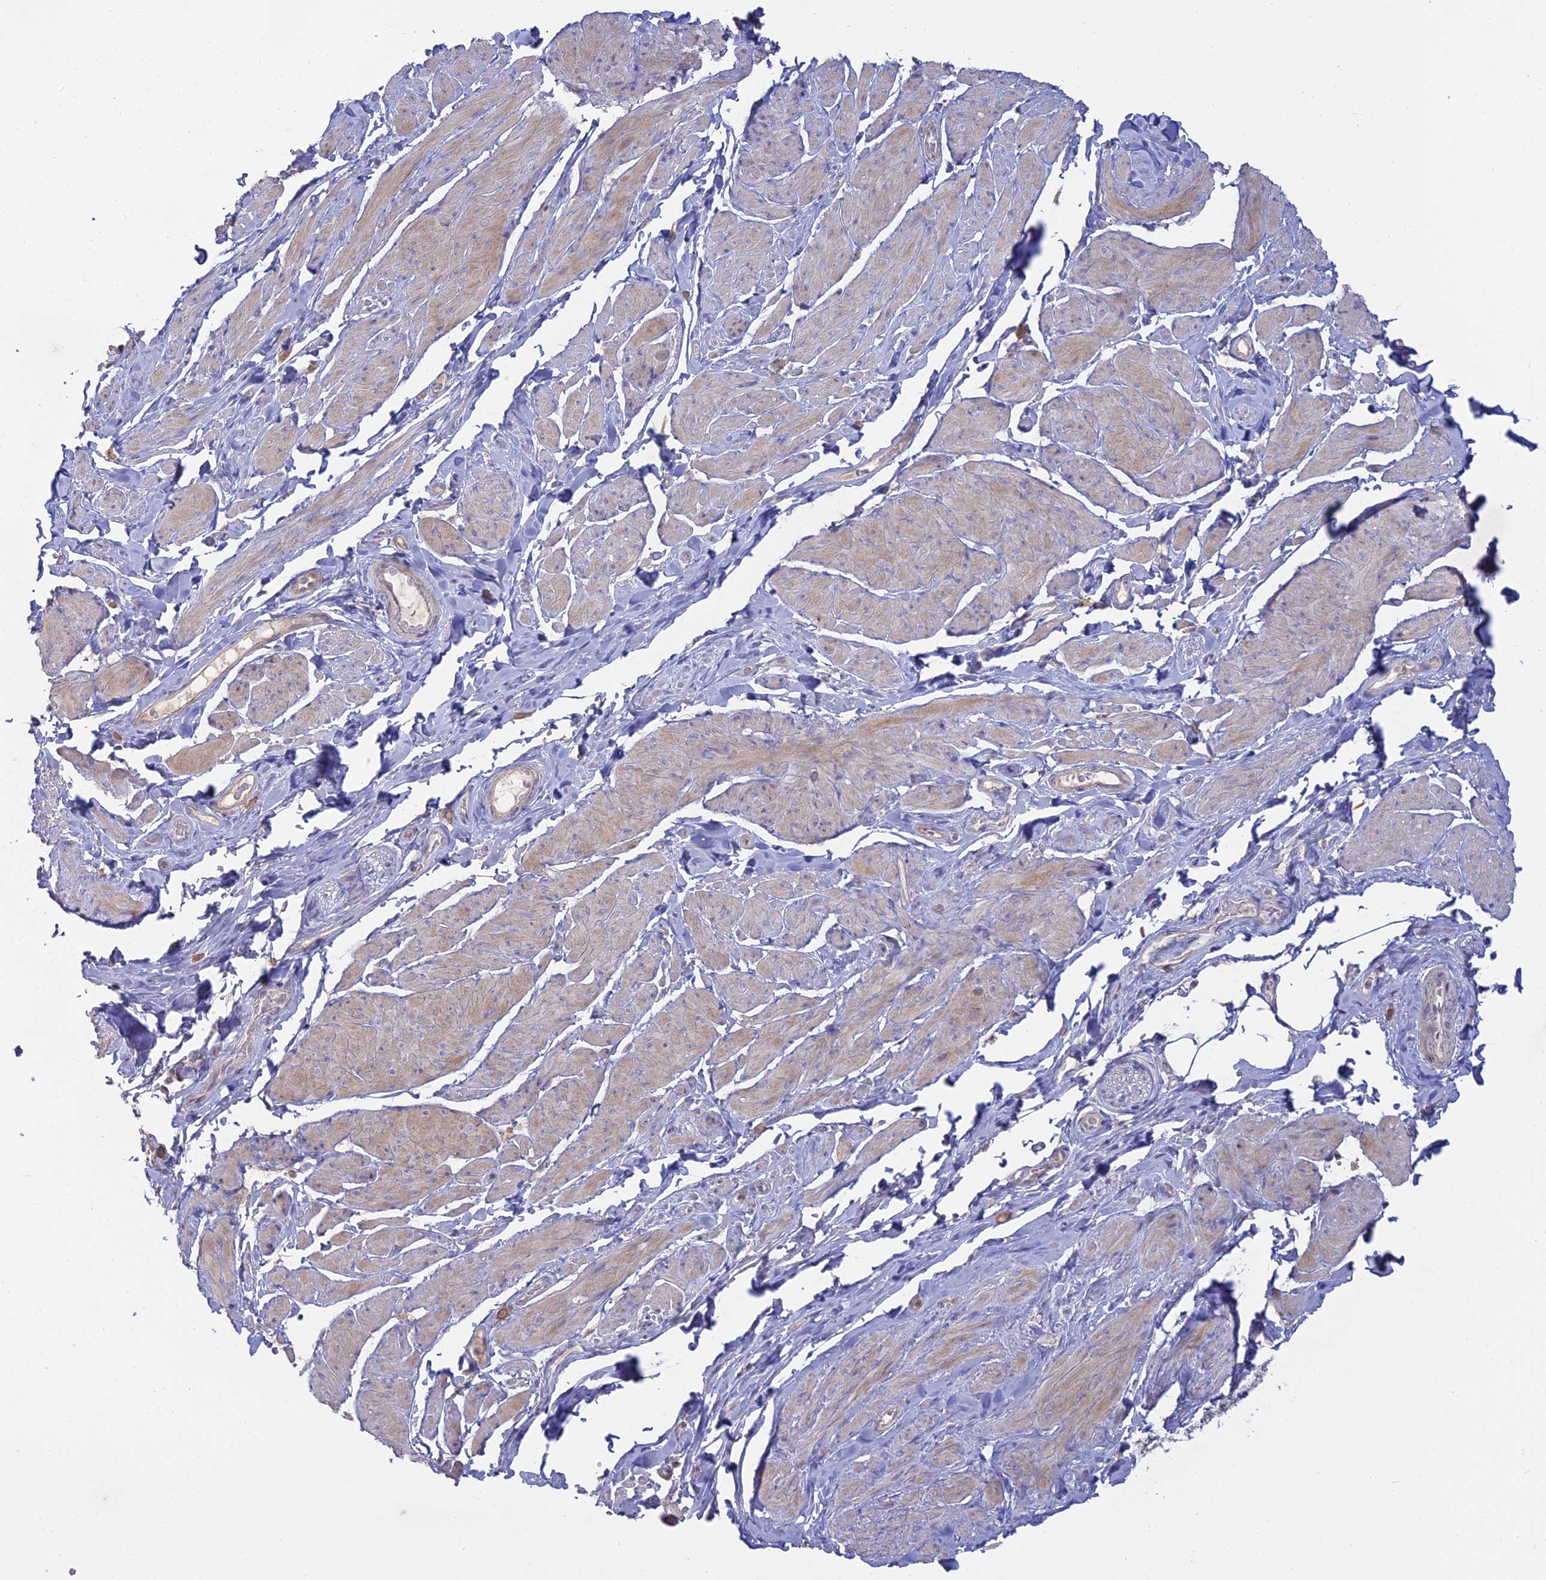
{"staining": {"intensity": "weak", "quantity": "<25%", "location": "cytoplasmic/membranous"}, "tissue": "smooth muscle", "cell_type": "Smooth muscle cells", "image_type": "normal", "snomed": [{"axis": "morphology", "description": "Normal tissue, NOS"}, {"axis": "topography", "description": "Smooth muscle"}, {"axis": "topography", "description": "Peripheral nerve tissue"}], "caption": "IHC image of unremarkable smooth muscle: smooth muscle stained with DAB reveals no significant protein positivity in smooth muscle cells. (Immunohistochemistry, brightfield microscopy, high magnification).", "gene": "SFT2D2", "patient": {"sex": "male", "age": 69}}